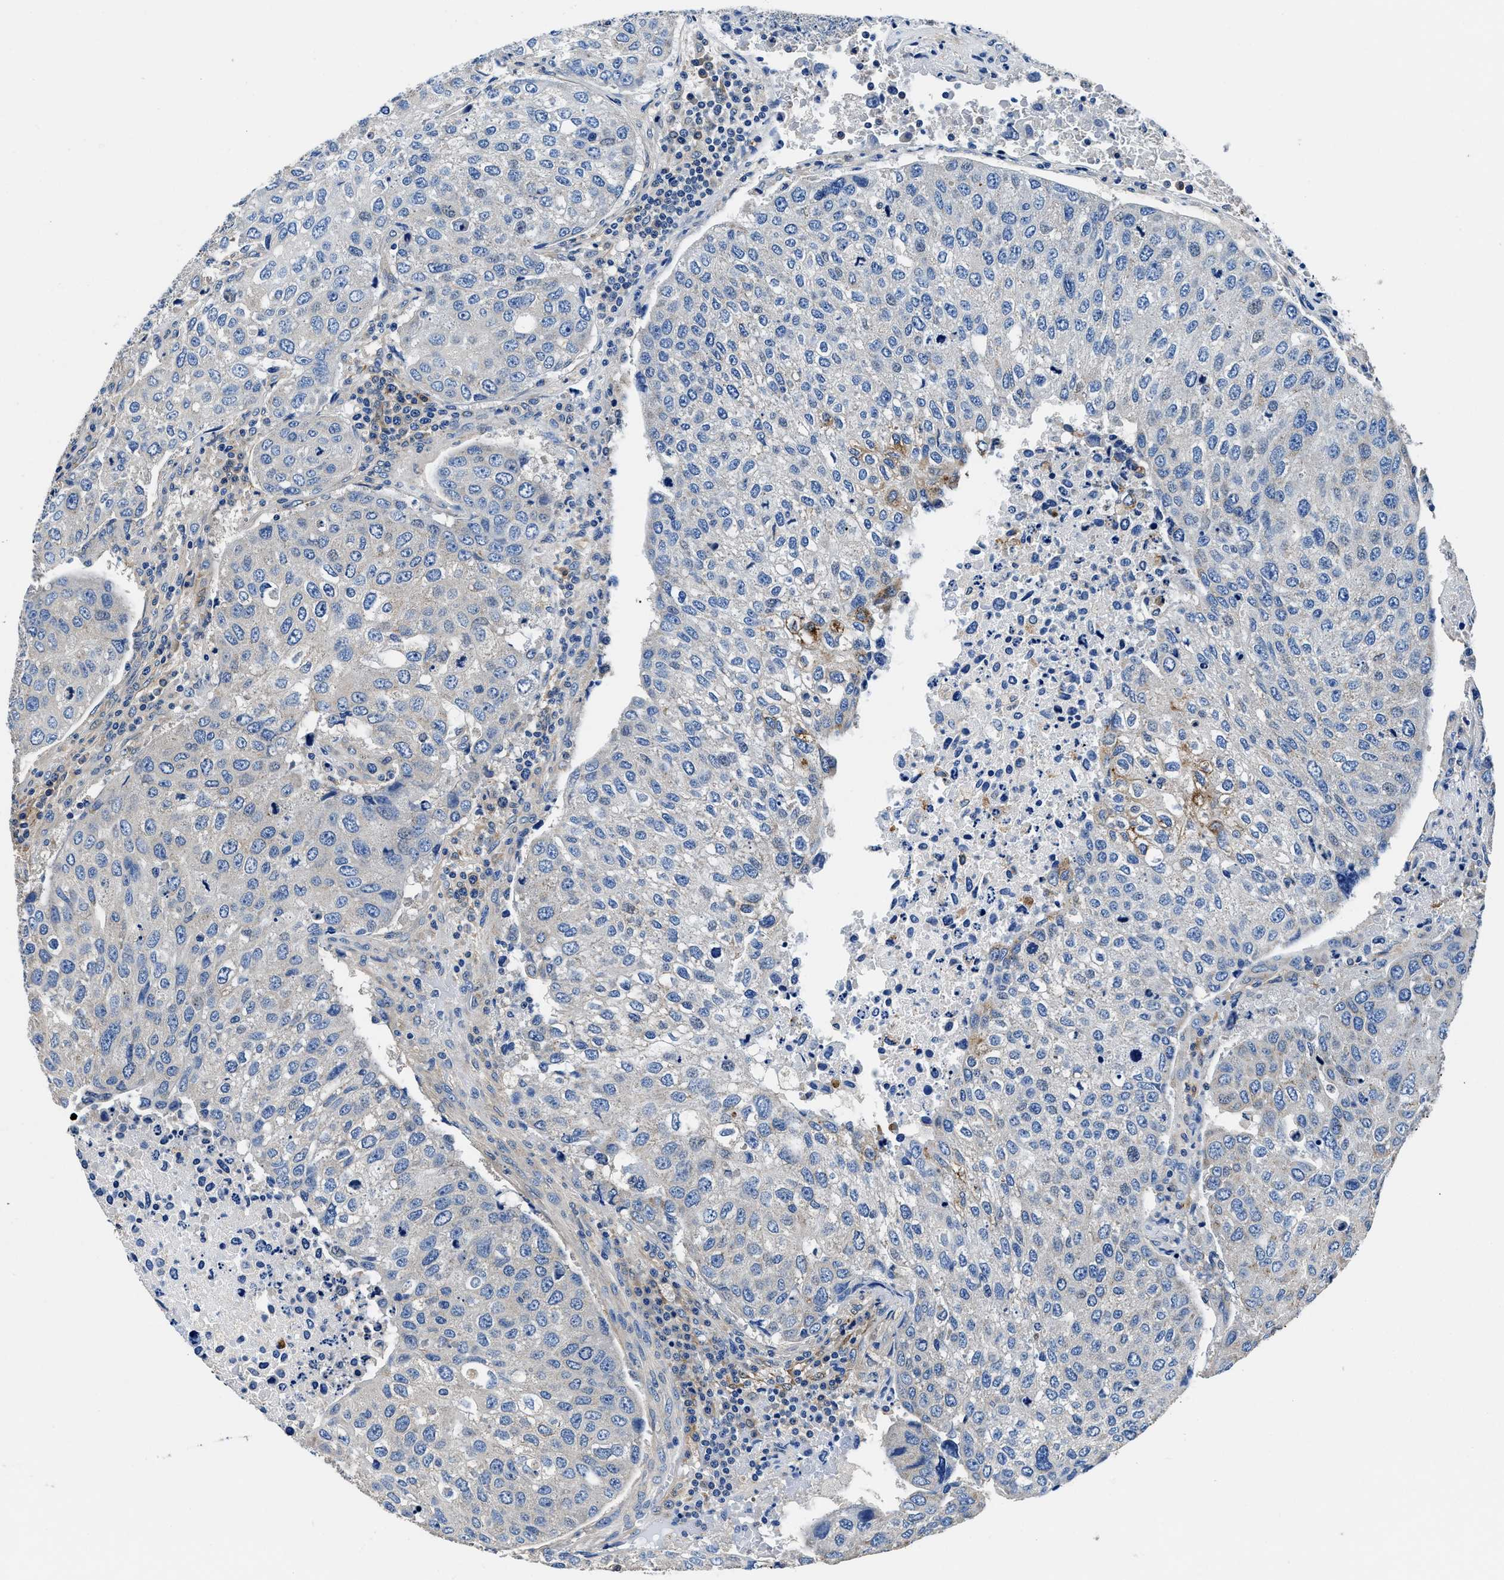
{"staining": {"intensity": "weak", "quantity": "<25%", "location": "cytoplasmic/membranous"}, "tissue": "urothelial cancer", "cell_type": "Tumor cells", "image_type": "cancer", "snomed": [{"axis": "morphology", "description": "Urothelial carcinoma, High grade"}, {"axis": "topography", "description": "Lymph node"}, {"axis": "topography", "description": "Urinary bladder"}], "caption": "Immunohistochemistry image of urothelial carcinoma (high-grade) stained for a protein (brown), which reveals no staining in tumor cells.", "gene": "NEU1", "patient": {"sex": "male", "age": 51}}